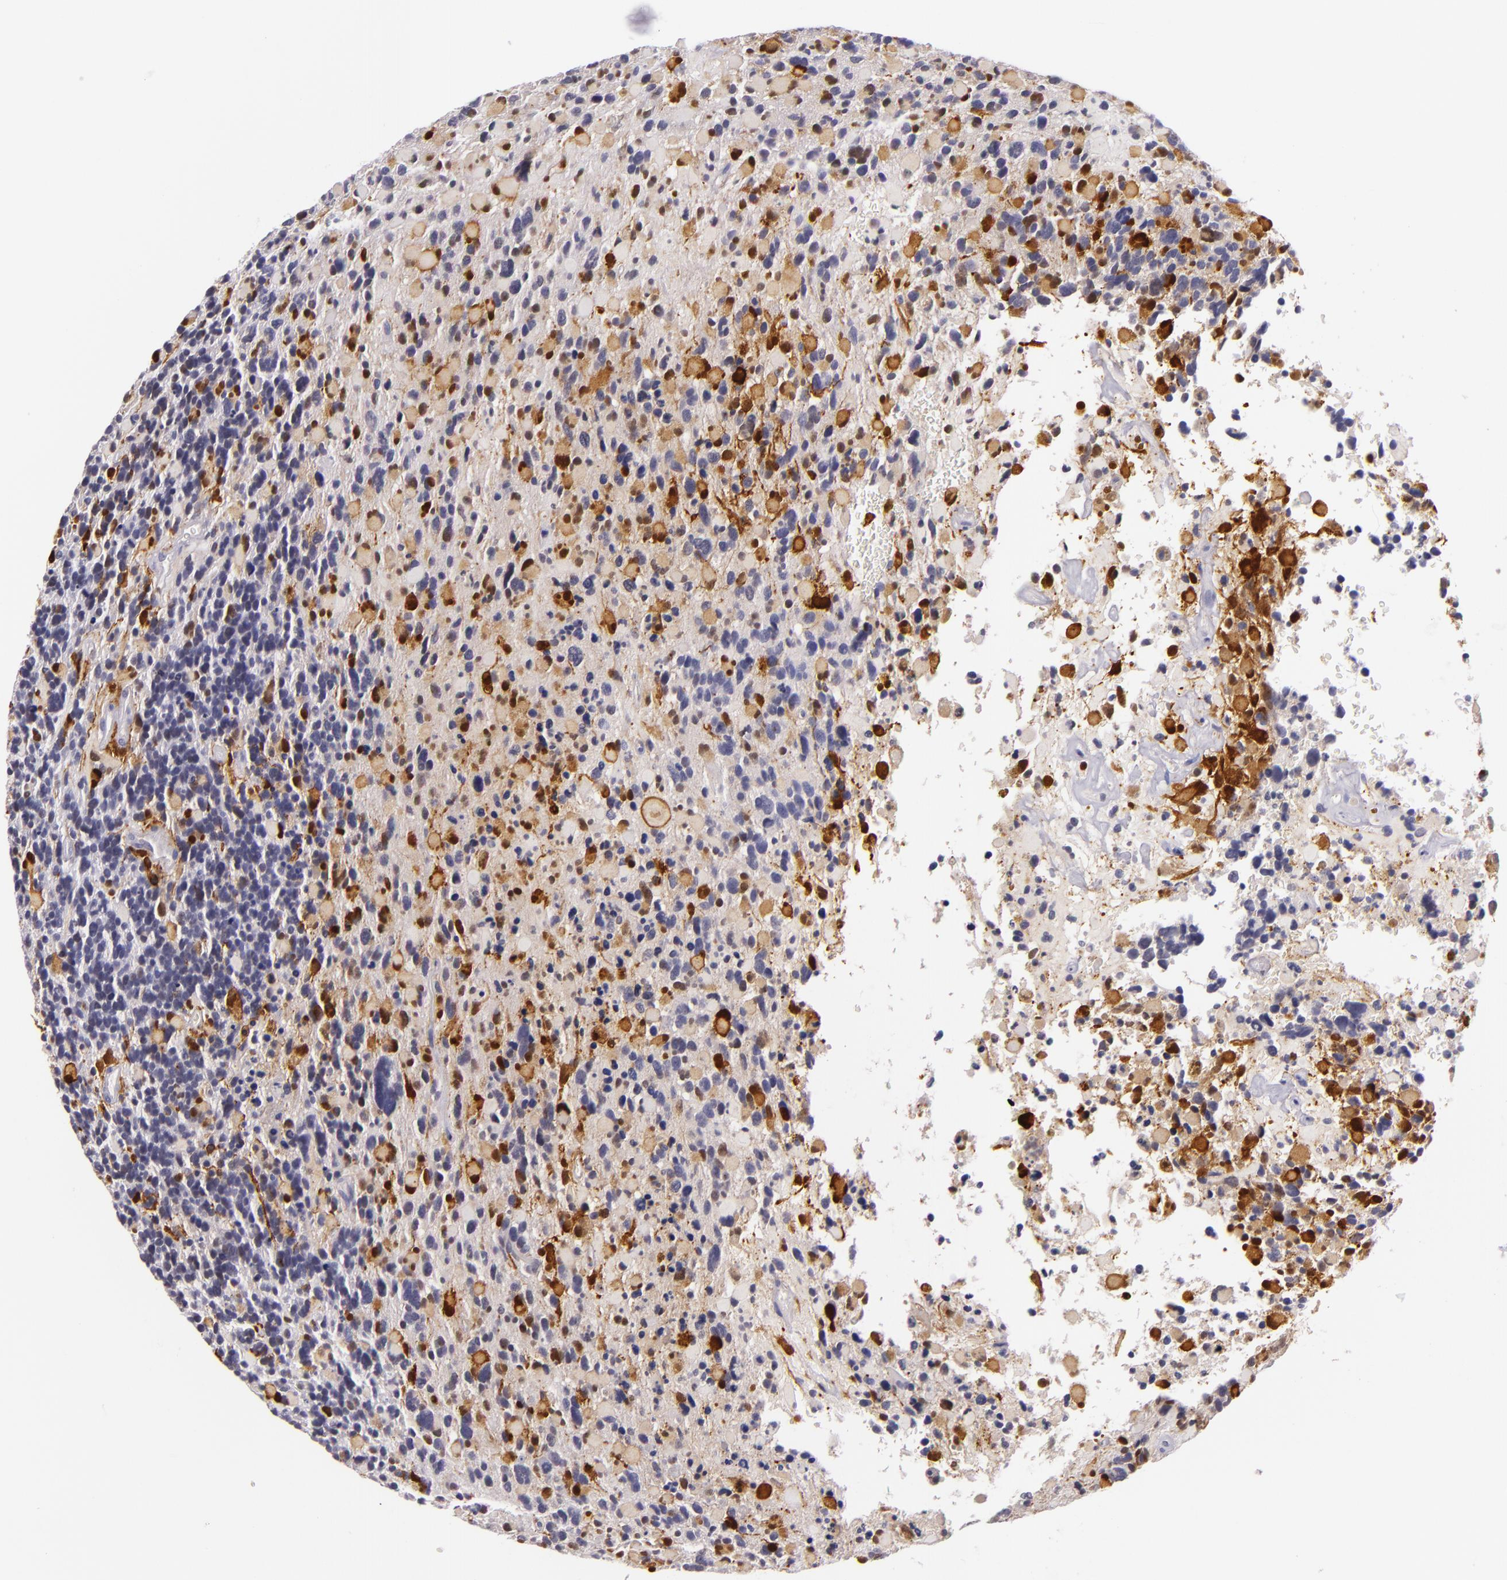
{"staining": {"intensity": "moderate", "quantity": "<25%", "location": "nuclear"}, "tissue": "glioma", "cell_type": "Tumor cells", "image_type": "cancer", "snomed": [{"axis": "morphology", "description": "Glioma, malignant, High grade"}, {"axis": "topography", "description": "Brain"}], "caption": "This image reveals immunohistochemistry staining of human glioma, with low moderate nuclear staining in approximately <25% of tumor cells.", "gene": "MT1A", "patient": {"sex": "female", "age": 37}}